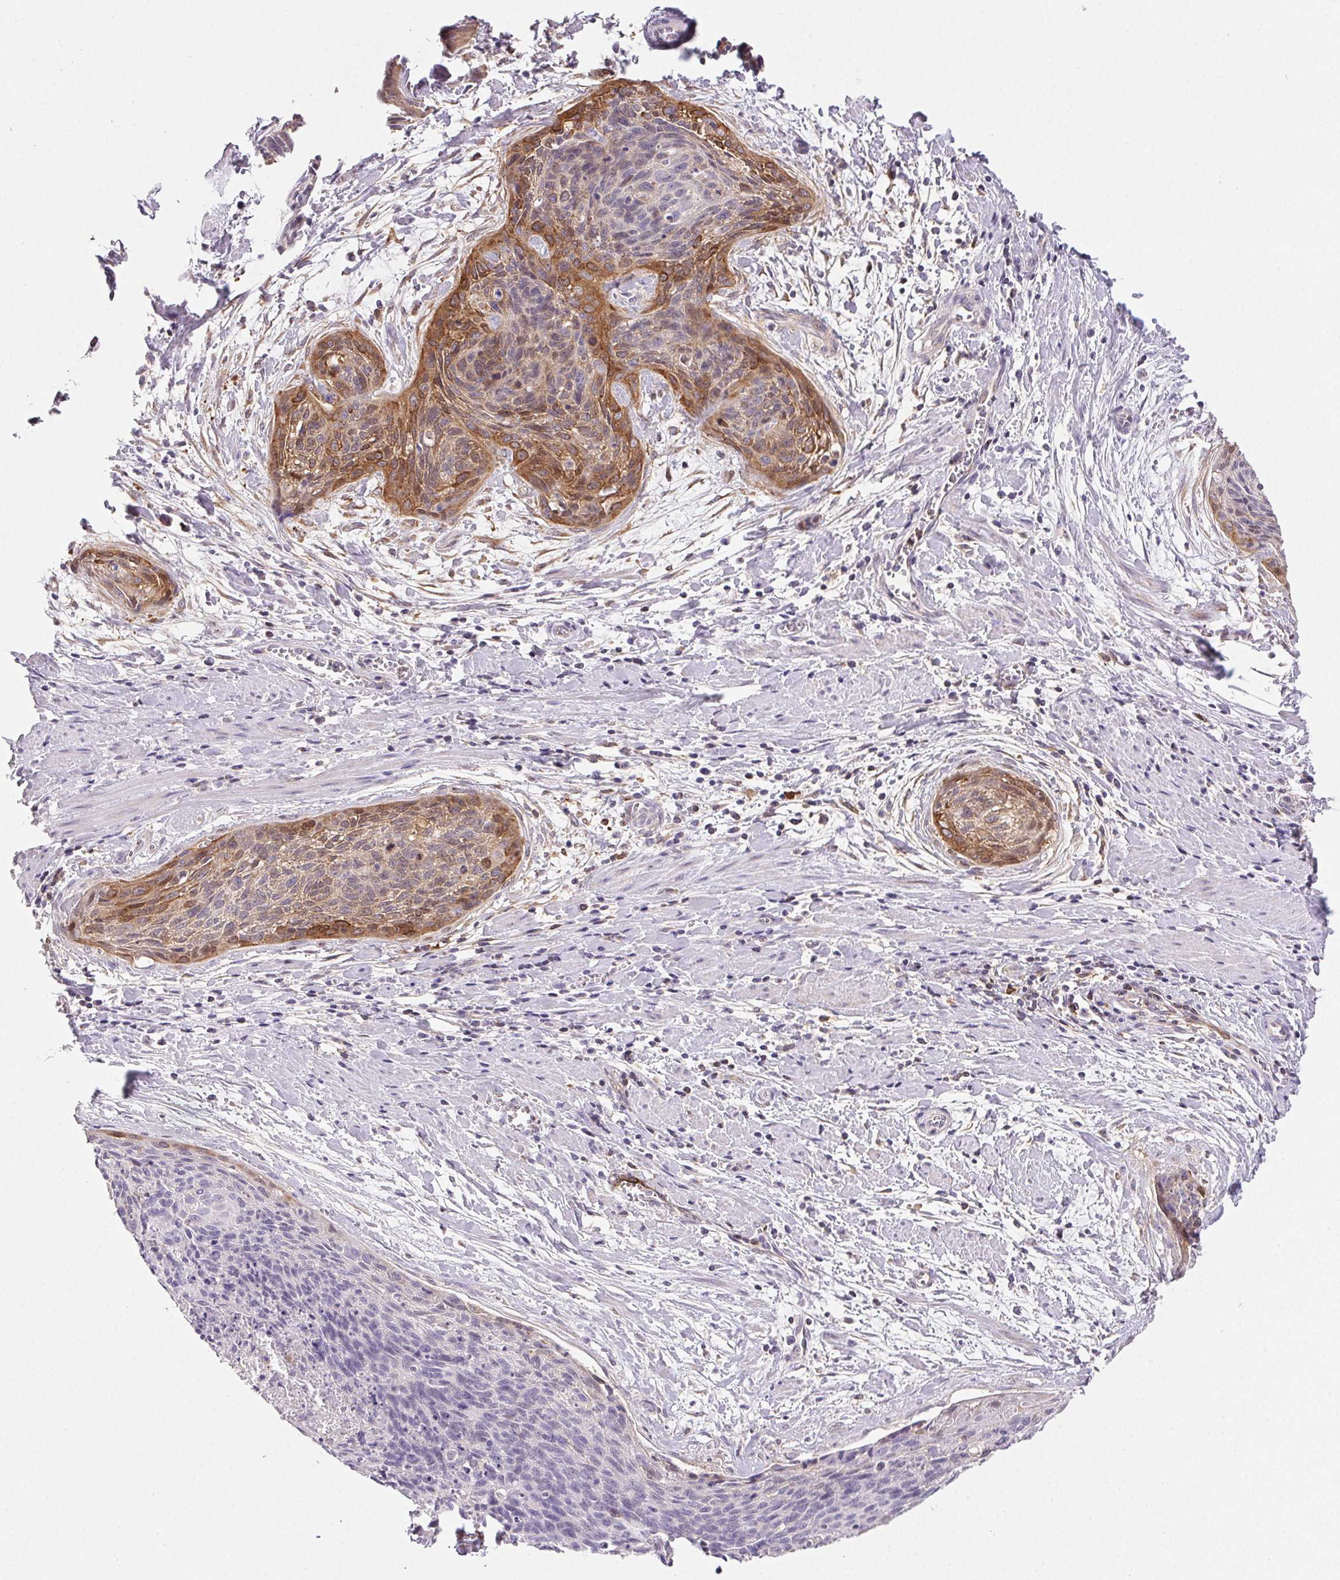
{"staining": {"intensity": "moderate", "quantity": "<25%", "location": "cytoplasmic/membranous"}, "tissue": "cervical cancer", "cell_type": "Tumor cells", "image_type": "cancer", "snomed": [{"axis": "morphology", "description": "Squamous cell carcinoma, NOS"}, {"axis": "topography", "description": "Cervix"}], "caption": "Human cervical cancer stained with a protein marker exhibits moderate staining in tumor cells.", "gene": "GBP1", "patient": {"sex": "female", "age": 55}}